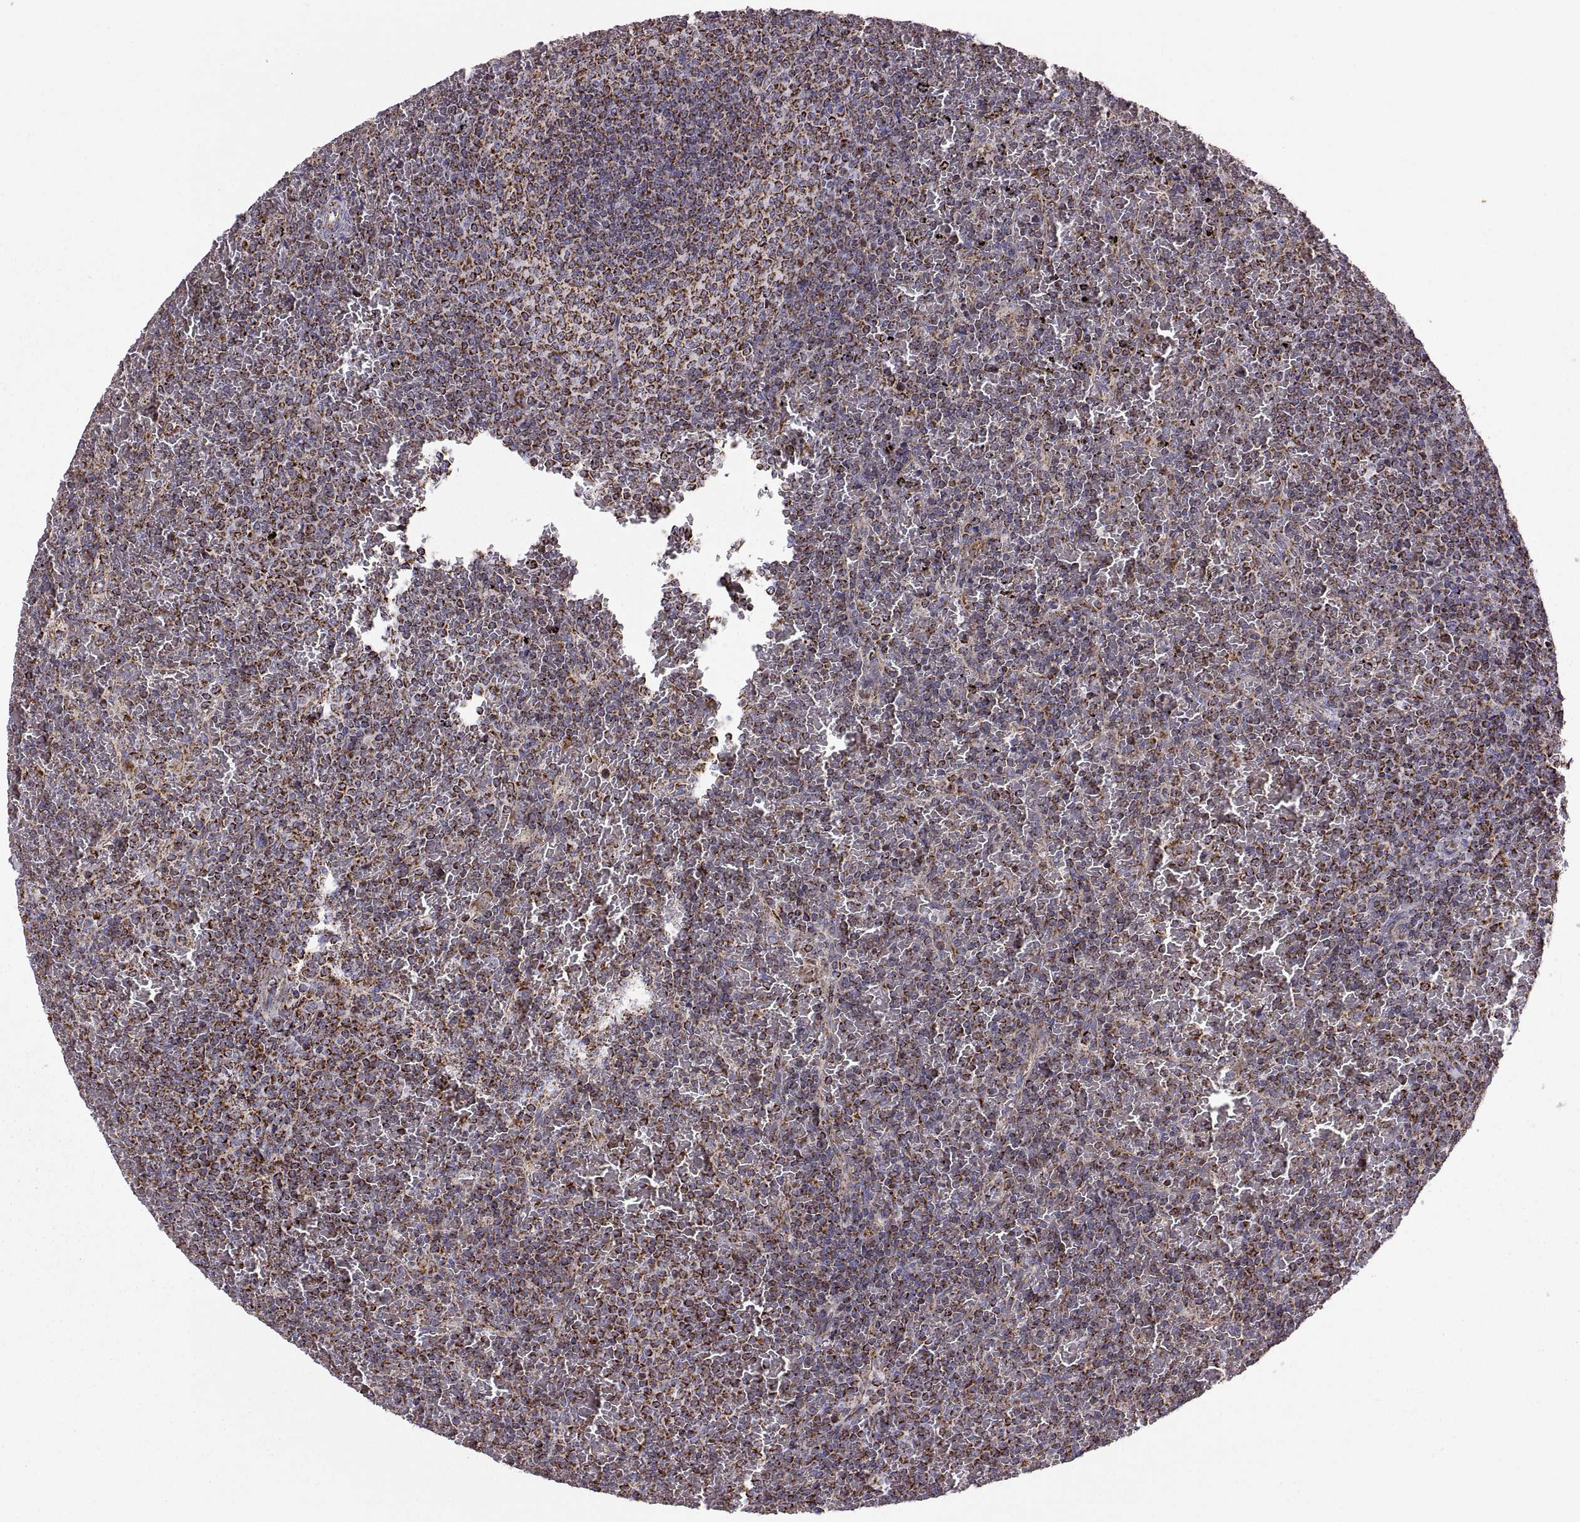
{"staining": {"intensity": "strong", "quantity": ">75%", "location": "cytoplasmic/membranous"}, "tissue": "lymphoma", "cell_type": "Tumor cells", "image_type": "cancer", "snomed": [{"axis": "morphology", "description": "Malignant lymphoma, non-Hodgkin's type, Low grade"}, {"axis": "topography", "description": "Spleen"}], "caption": "There is high levels of strong cytoplasmic/membranous expression in tumor cells of lymphoma, as demonstrated by immunohistochemical staining (brown color).", "gene": "ARSD", "patient": {"sex": "female", "age": 77}}